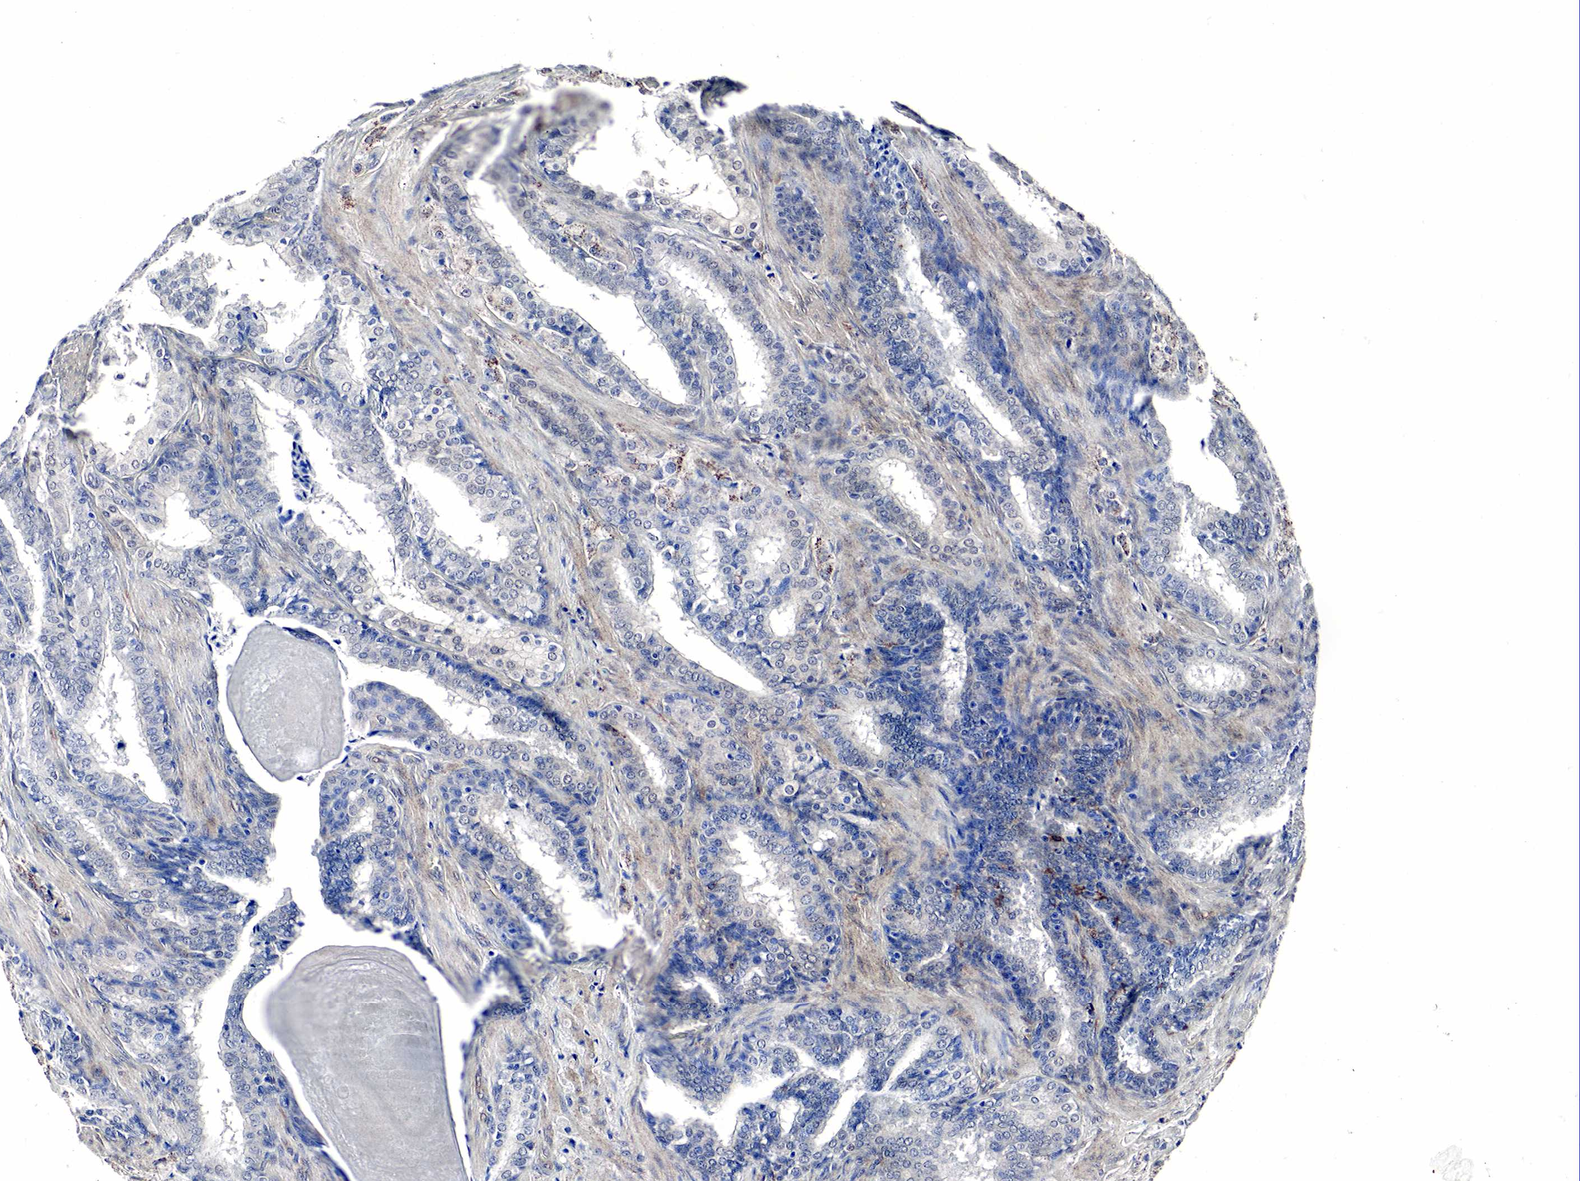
{"staining": {"intensity": "strong", "quantity": "25%-75%", "location": "cytoplasmic/membranous"}, "tissue": "prostate cancer", "cell_type": "Tumor cells", "image_type": "cancer", "snomed": [{"axis": "morphology", "description": "Adenocarcinoma, Medium grade"}, {"axis": "topography", "description": "Prostate"}], "caption": "Medium-grade adenocarcinoma (prostate) stained with a brown dye displays strong cytoplasmic/membranous positive expression in approximately 25%-75% of tumor cells.", "gene": "SPIN1", "patient": {"sex": "male", "age": 70}}